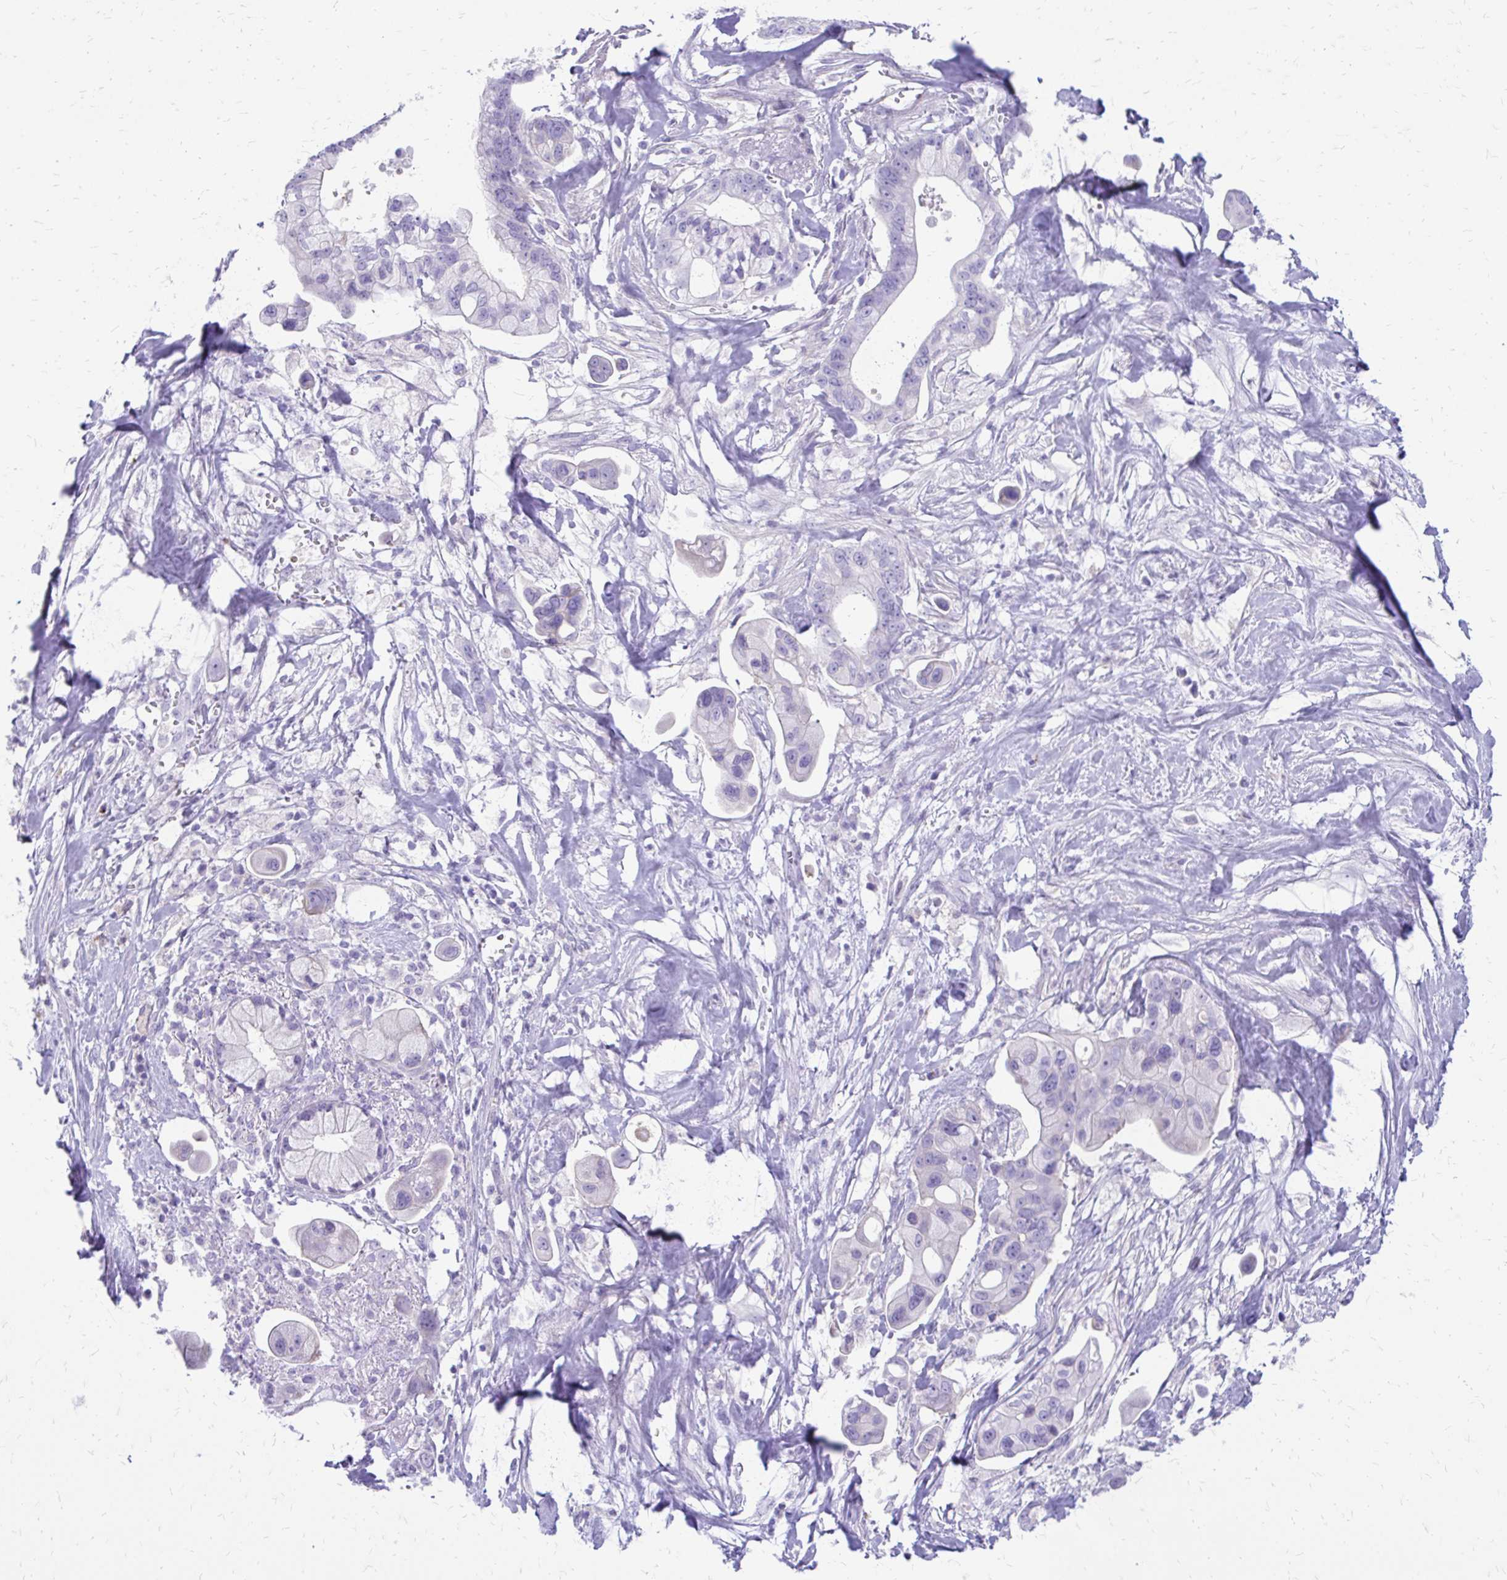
{"staining": {"intensity": "negative", "quantity": "none", "location": "none"}, "tissue": "pancreatic cancer", "cell_type": "Tumor cells", "image_type": "cancer", "snomed": [{"axis": "morphology", "description": "Adenocarcinoma, NOS"}, {"axis": "topography", "description": "Pancreas"}], "caption": "IHC histopathology image of neoplastic tissue: human pancreatic cancer stained with DAB (3,3'-diaminobenzidine) exhibits no significant protein positivity in tumor cells.", "gene": "SIGLEC11", "patient": {"sex": "male", "age": 68}}